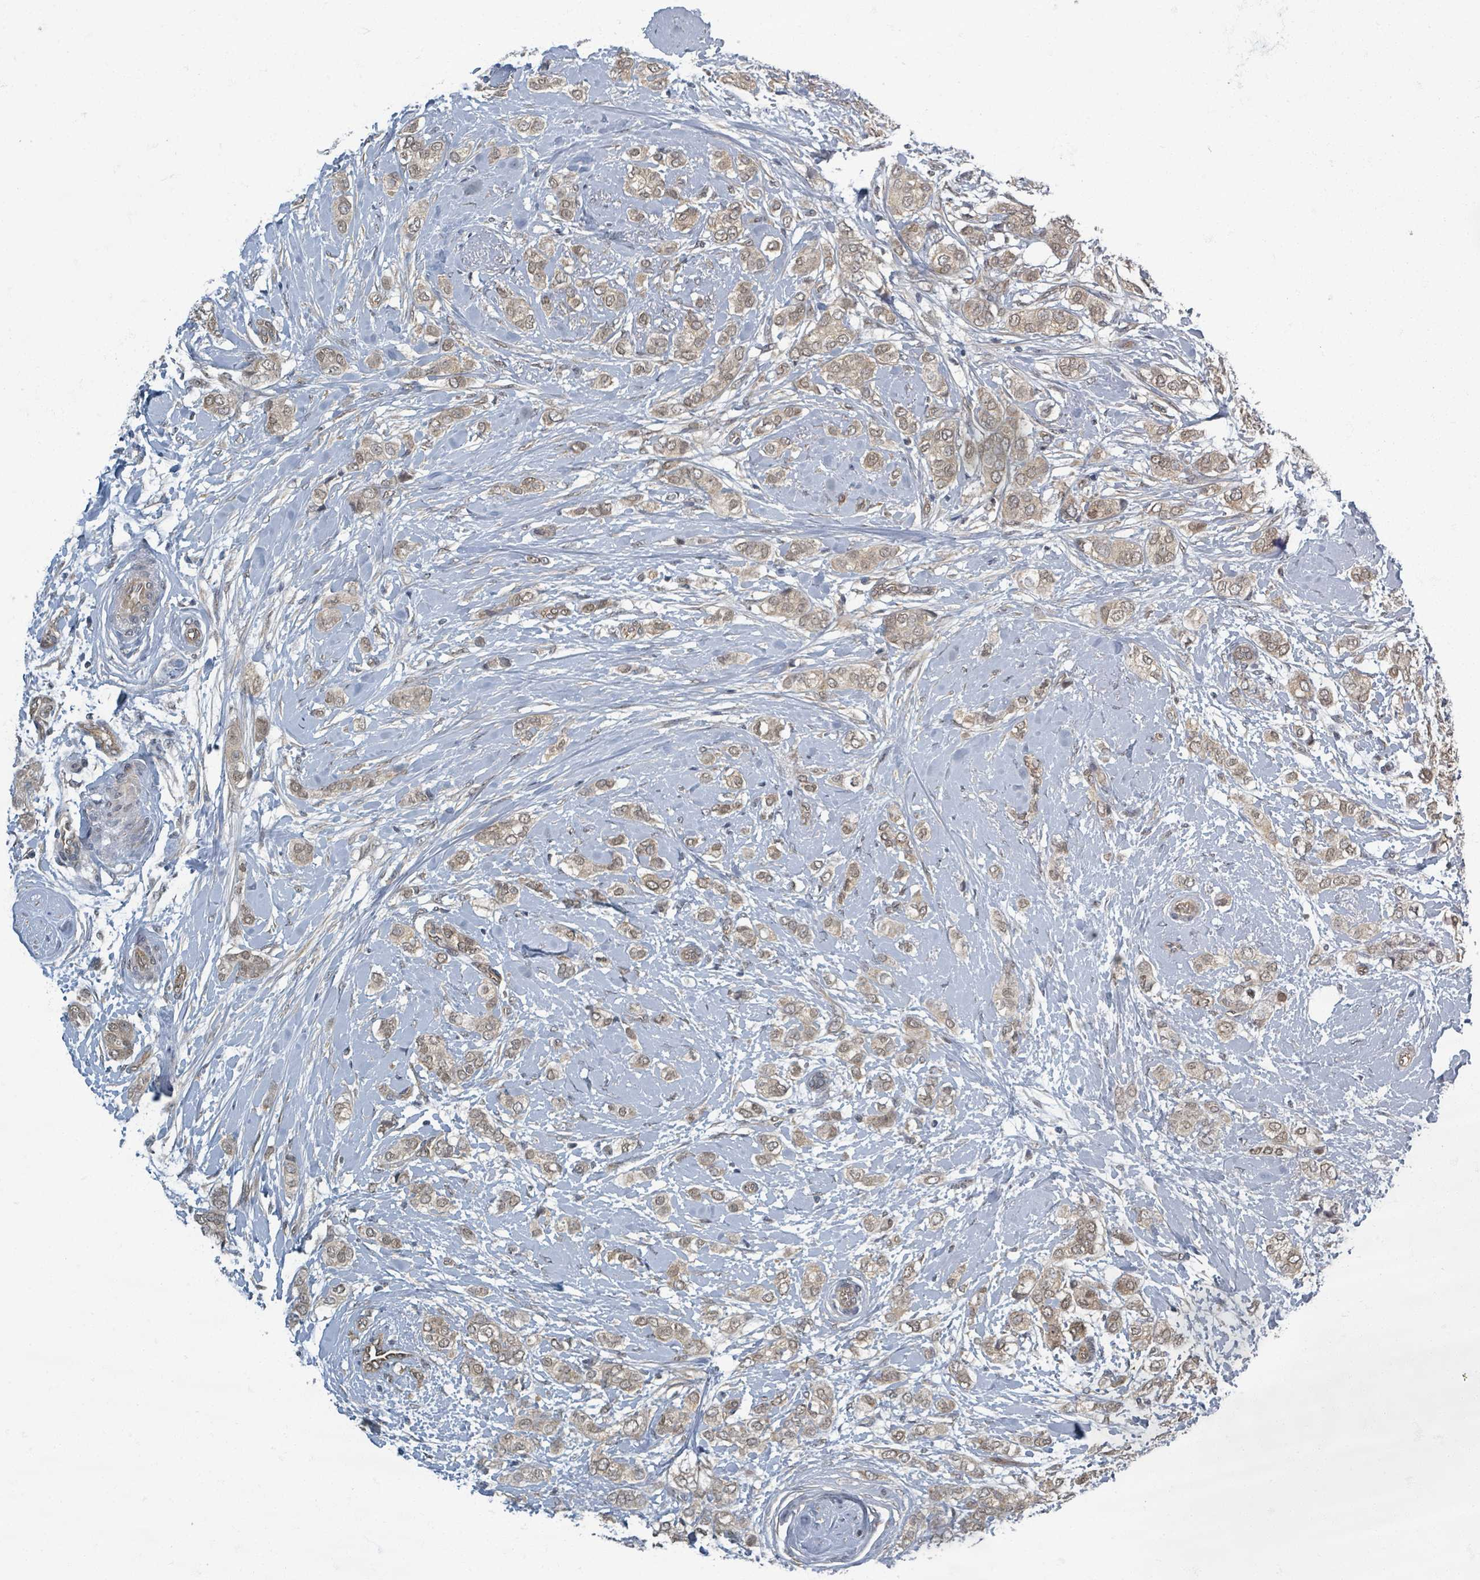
{"staining": {"intensity": "moderate", "quantity": ">75%", "location": "cytoplasmic/membranous,nuclear"}, "tissue": "breast cancer", "cell_type": "Tumor cells", "image_type": "cancer", "snomed": [{"axis": "morphology", "description": "Duct carcinoma"}, {"axis": "topography", "description": "Breast"}], "caption": "Immunohistochemical staining of human breast cancer (invasive ductal carcinoma) displays medium levels of moderate cytoplasmic/membranous and nuclear protein expression in approximately >75% of tumor cells.", "gene": "INTS15", "patient": {"sex": "female", "age": 73}}